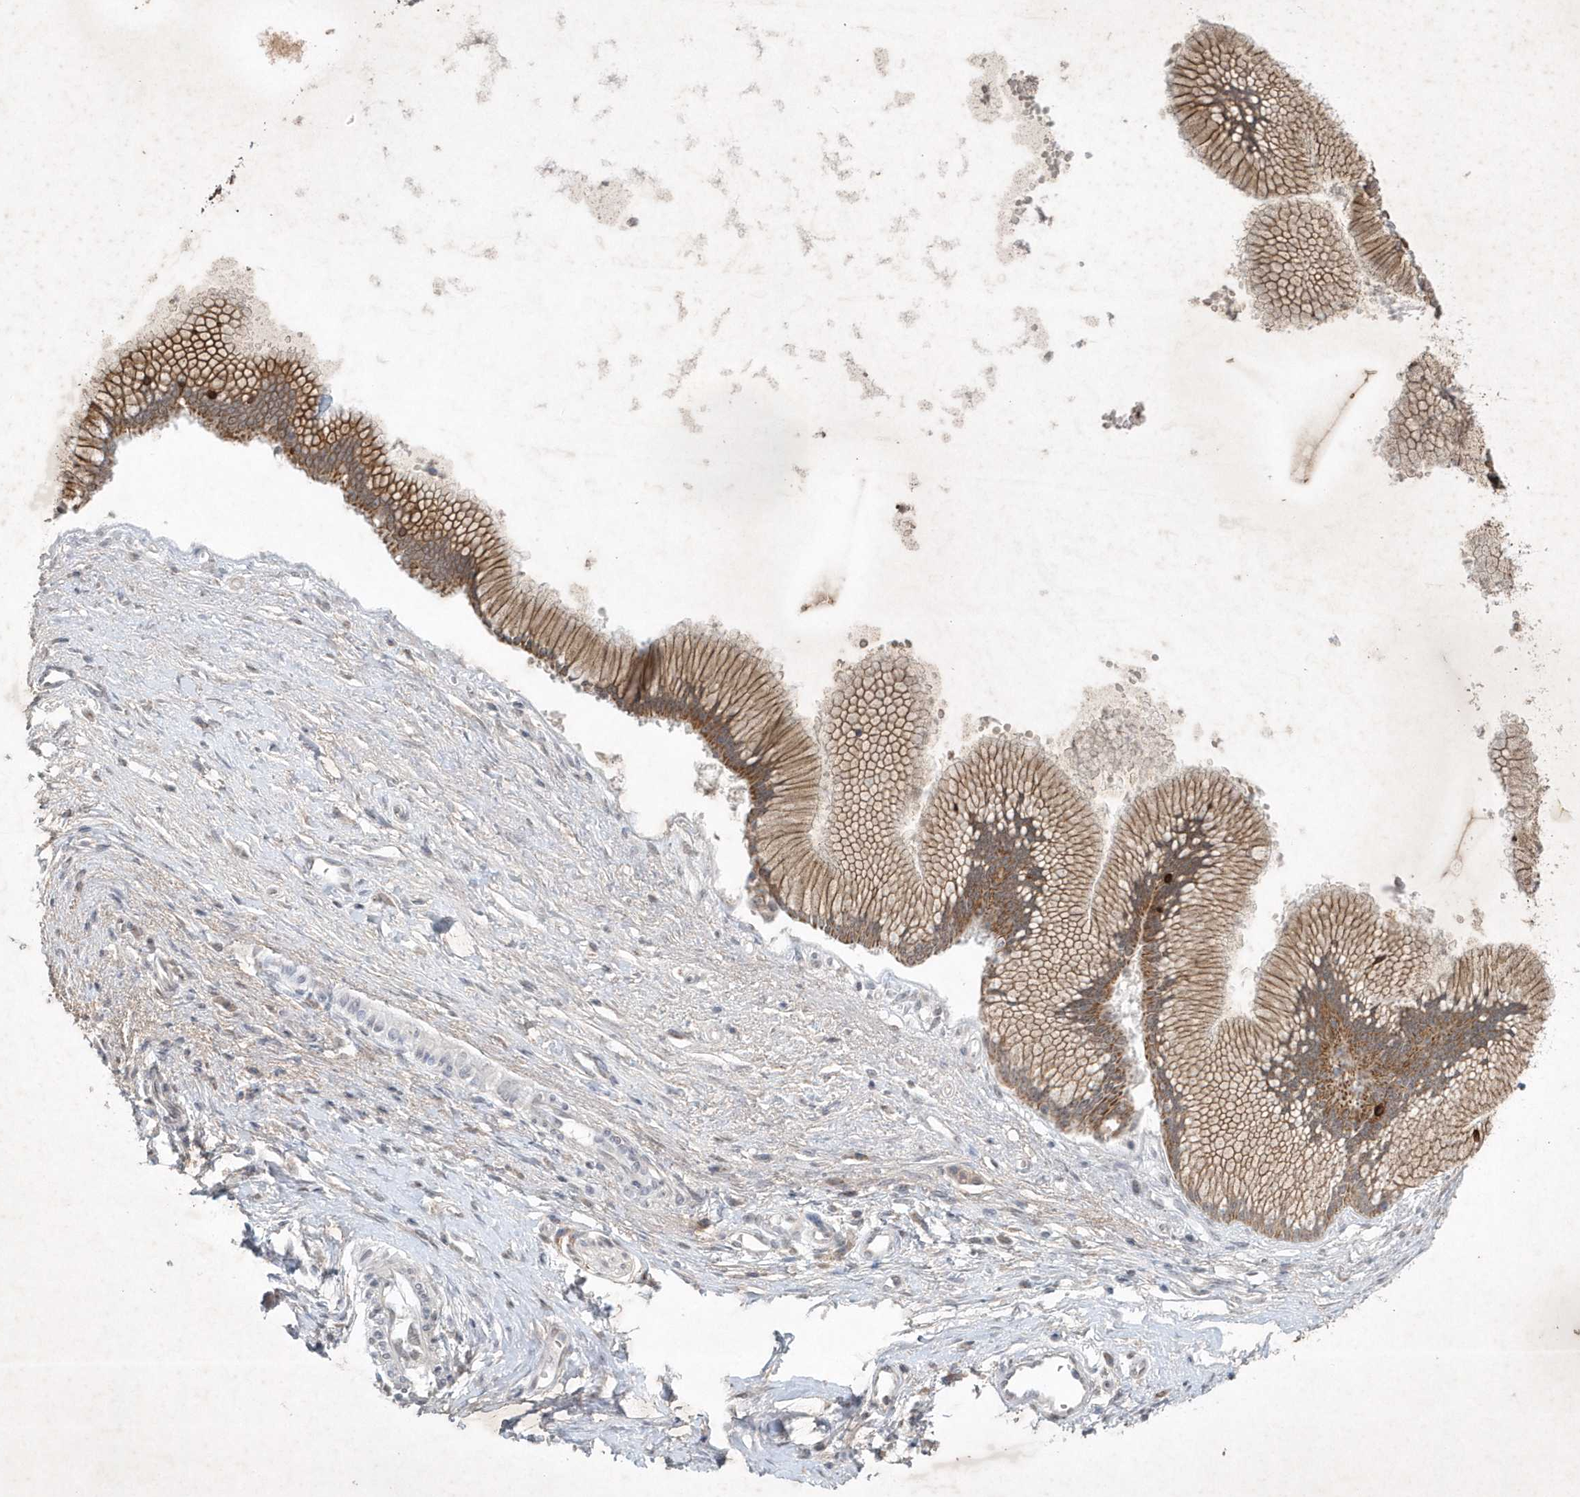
{"staining": {"intensity": "moderate", "quantity": "25%-75%", "location": "cytoplasmic/membranous"}, "tissue": "pancreatic cancer", "cell_type": "Tumor cells", "image_type": "cancer", "snomed": [{"axis": "morphology", "description": "Adenocarcinoma, NOS"}, {"axis": "topography", "description": "Pancreas"}], "caption": "This histopathology image demonstrates IHC staining of human adenocarcinoma (pancreatic), with medium moderate cytoplasmic/membranous staining in about 25%-75% of tumor cells.", "gene": "ZBTB9", "patient": {"sex": "male", "age": 68}}